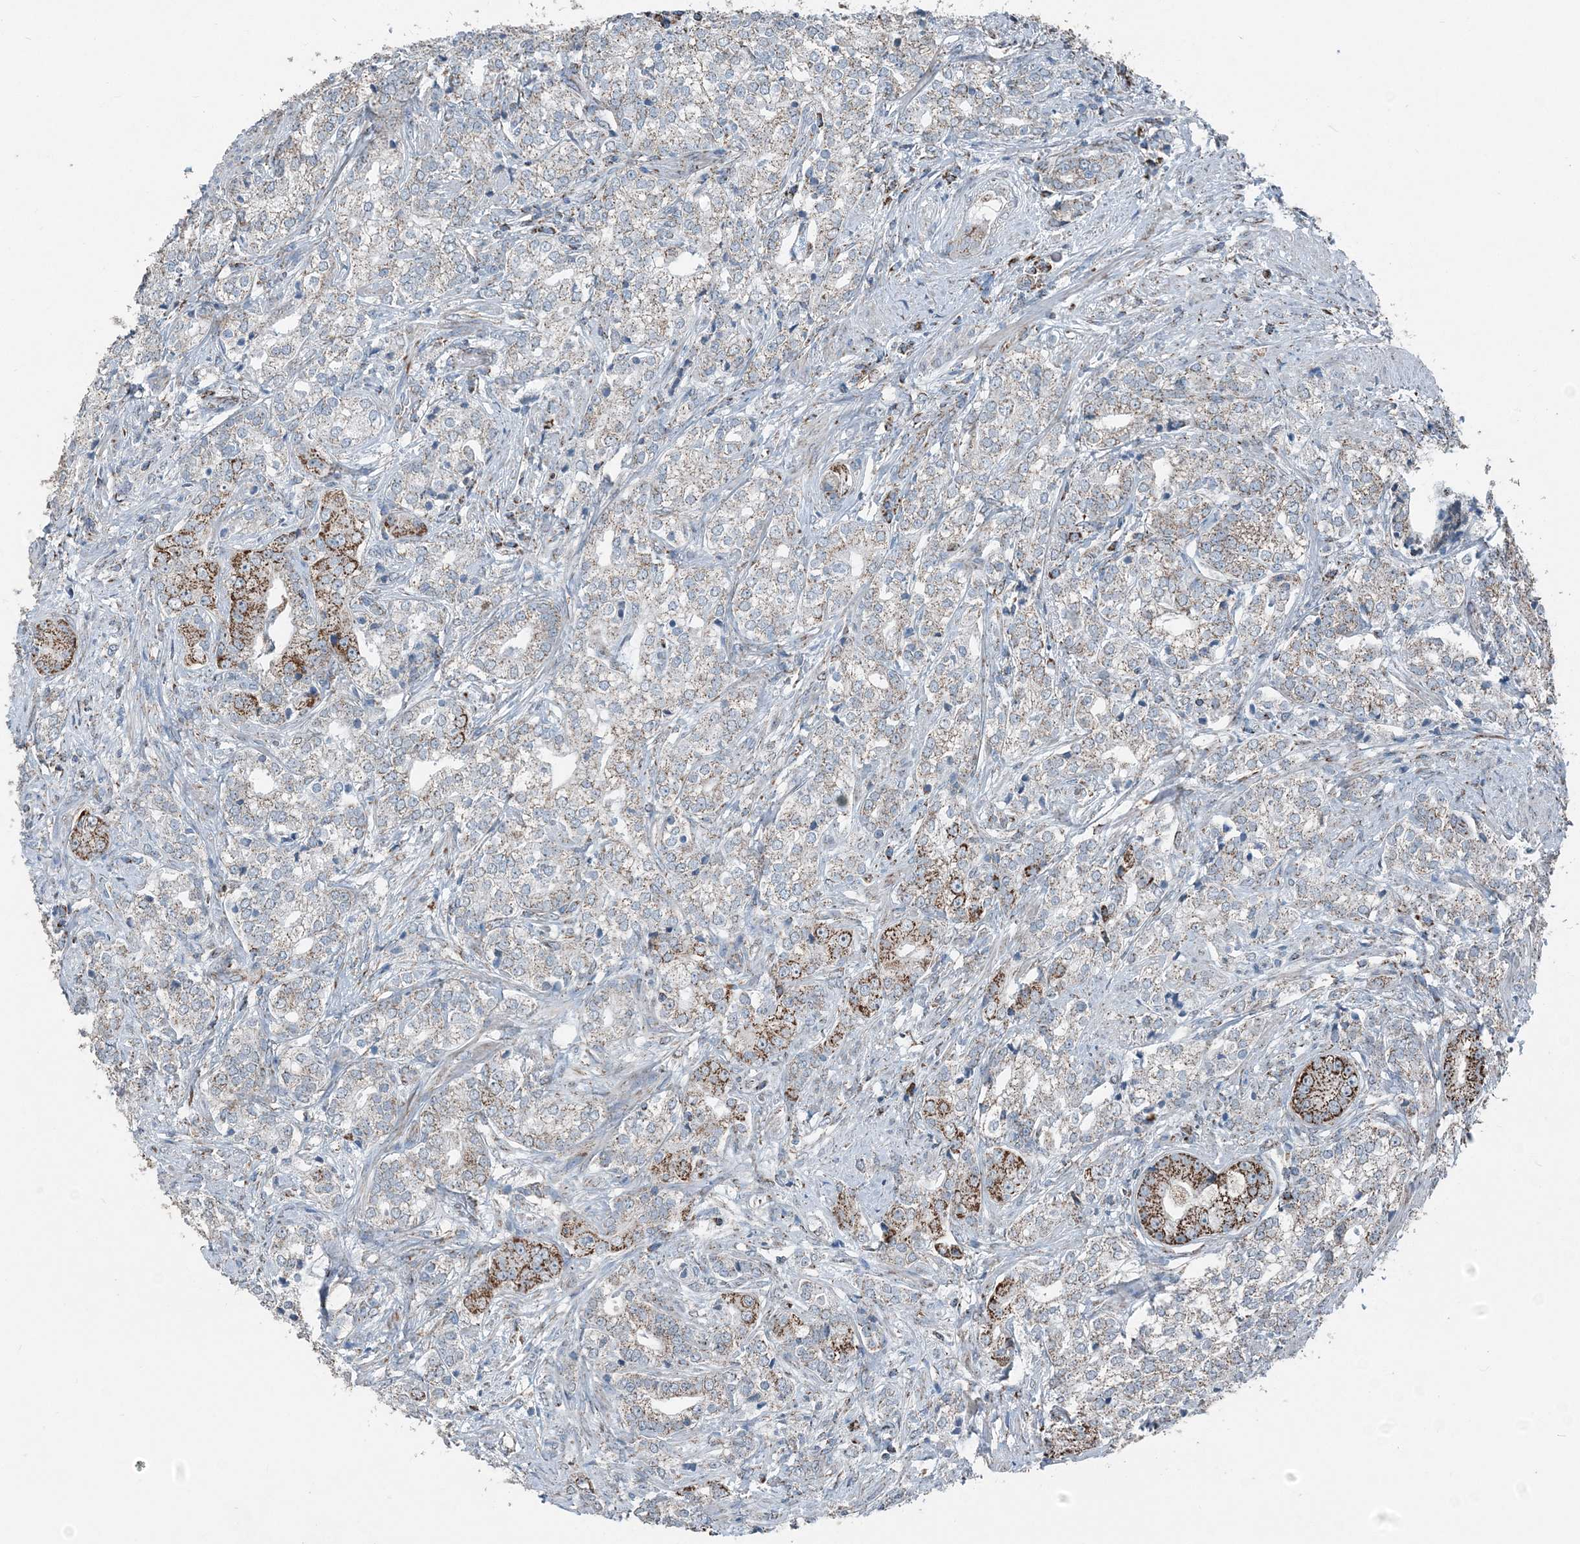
{"staining": {"intensity": "moderate", "quantity": ">75%", "location": "cytoplasmic/membranous"}, "tissue": "prostate cancer", "cell_type": "Tumor cells", "image_type": "cancer", "snomed": [{"axis": "morphology", "description": "Adenocarcinoma, High grade"}, {"axis": "topography", "description": "Prostate"}], "caption": "A medium amount of moderate cytoplasmic/membranous positivity is seen in about >75% of tumor cells in prostate high-grade adenocarcinoma tissue.", "gene": "SUCLG1", "patient": {"sex": "male", "age": 69}}